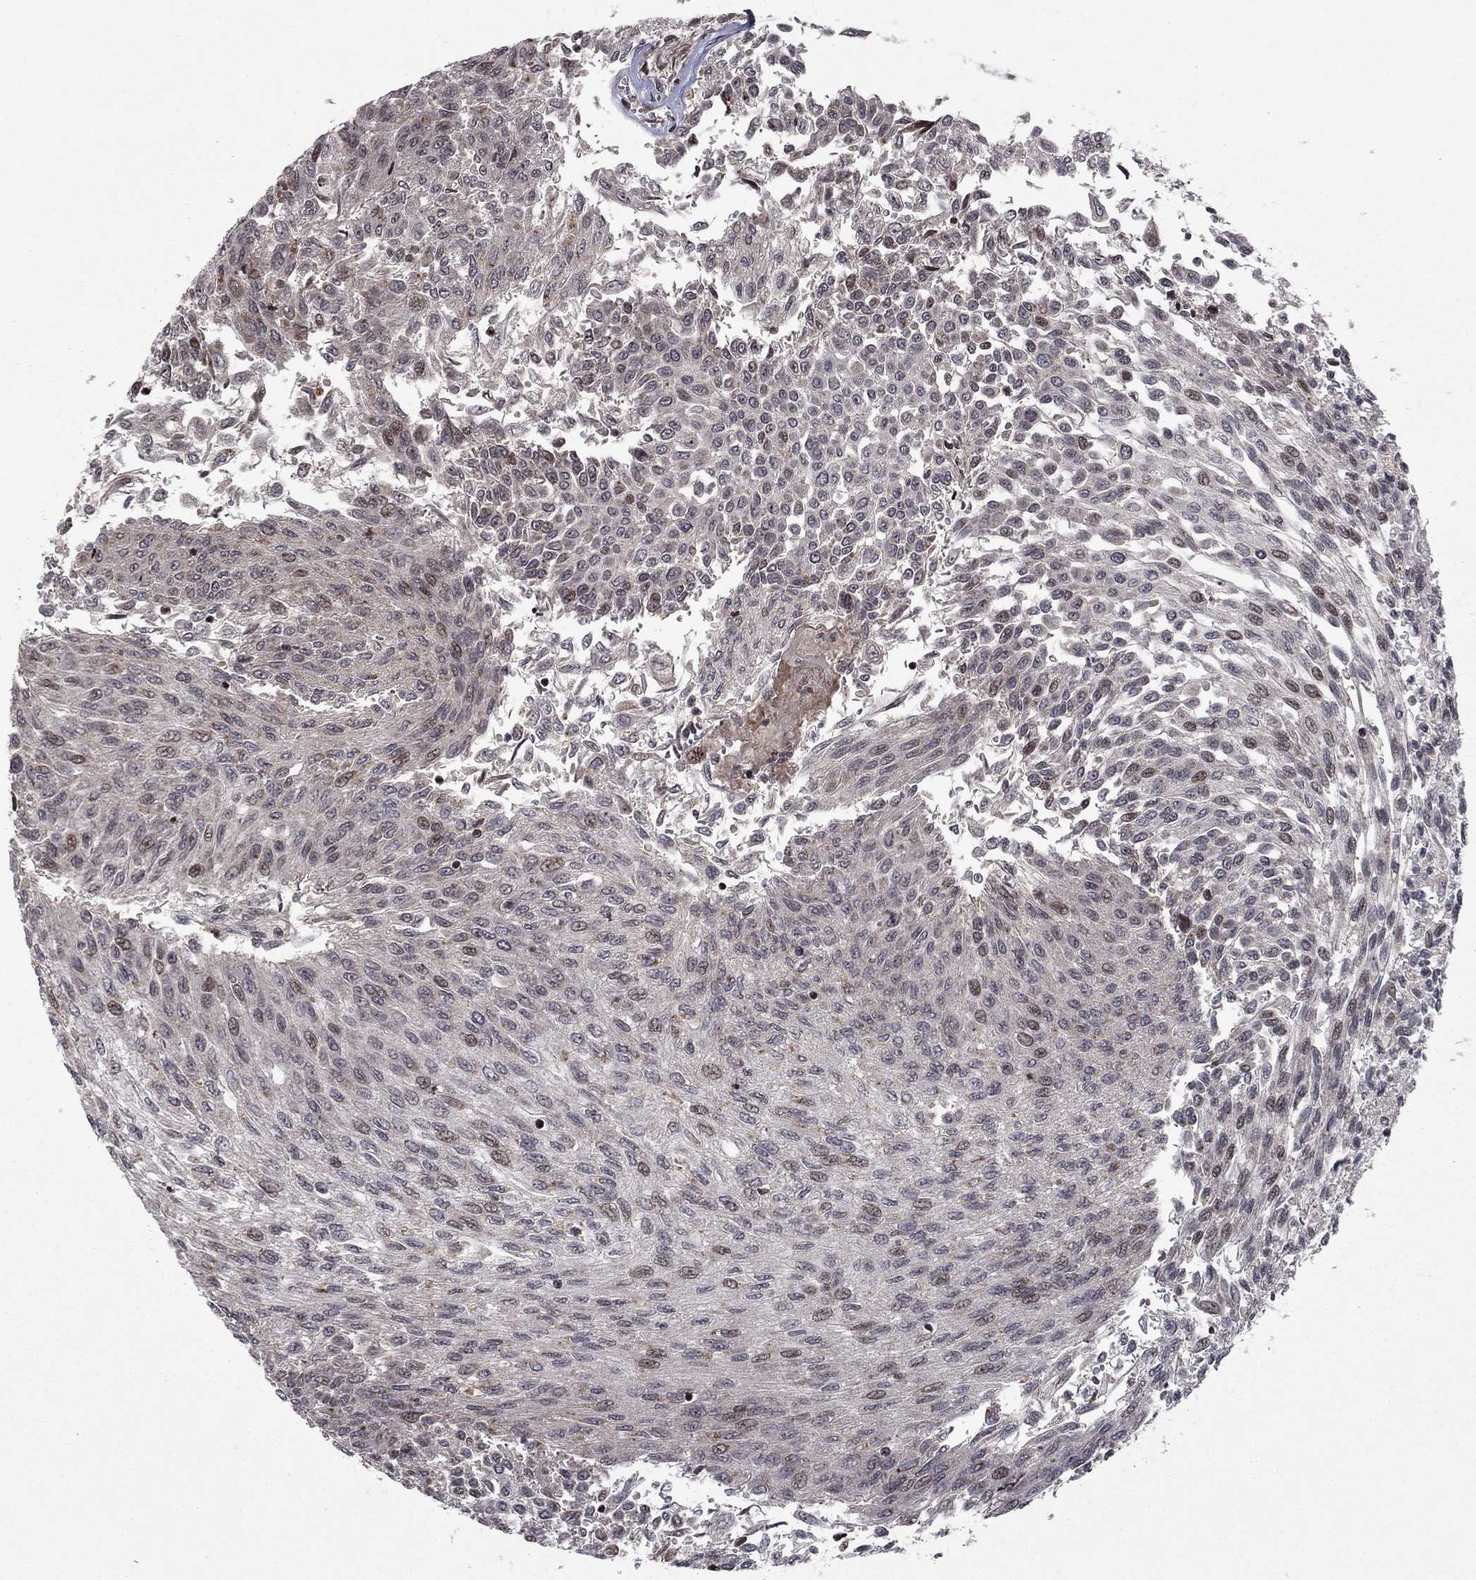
{"staining": {"intensity": "negative", "quantity": "none", "location": "none"}, "tissue": "urothelial cancer", "cell_type": "Tumor cells", "image_type": "cancer", "snomed": [{"axis": "morphology", "description": "Urothelial carcinoma, Low grade"}, {"axis": "topography", "description": "Urinary bladder"}], "caption": "This is a photomicrograph of IHC staining of urothelial cancer, which shows no expression in tumor cells. (Stains: DAB (3,3'-diaminobenzidine) IHC with hematoxylin counter stain, Microscopy: brightfield microscopy at high magnification).", "gene": "SORBS1", "patient": {"sex": "male", "age": 78}}